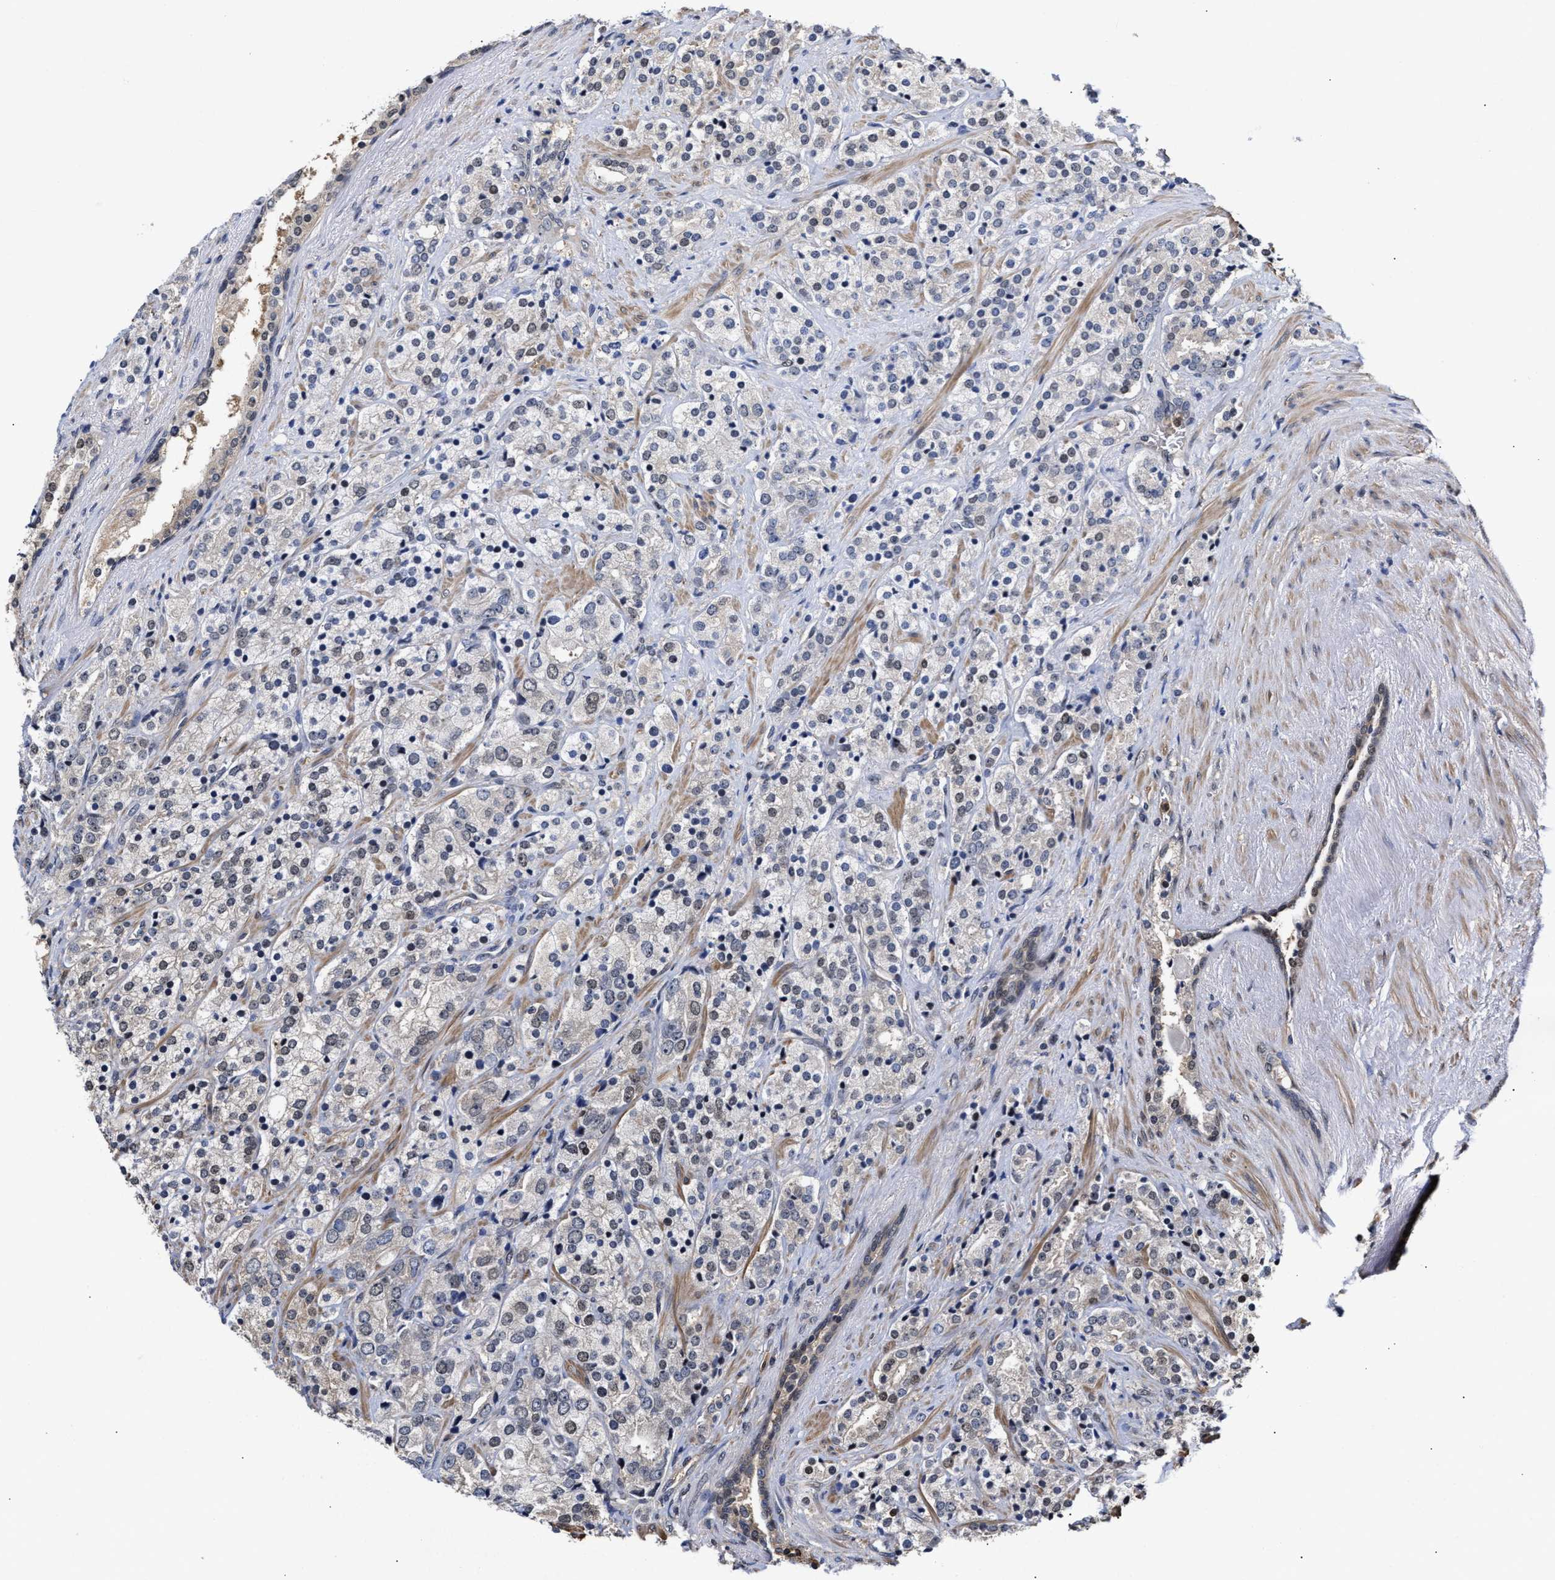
{"staining": {"intensity": "weak", "quantity": "<25%", "location": "cytoplasmic/membranous"}, "tissue": "prostate cancer", "cell_type": "Tumor cells", "image_type": "cancer", "snomed": [{"axis": "morphology", "description": "Adenocarcinoma, High grade"}, {"axis": "topography", "description": "Prostate"}], "caption": "This histopathology image is of prostate cancer (adenocarcinoma (high-grade)) stained with IHC to label a protein in brown with the nuclei are counter-stained blue. There is no positivity in tumor cells.", "gene": "KLHDC1", "patient": {"sex": "male", "age": 71}}